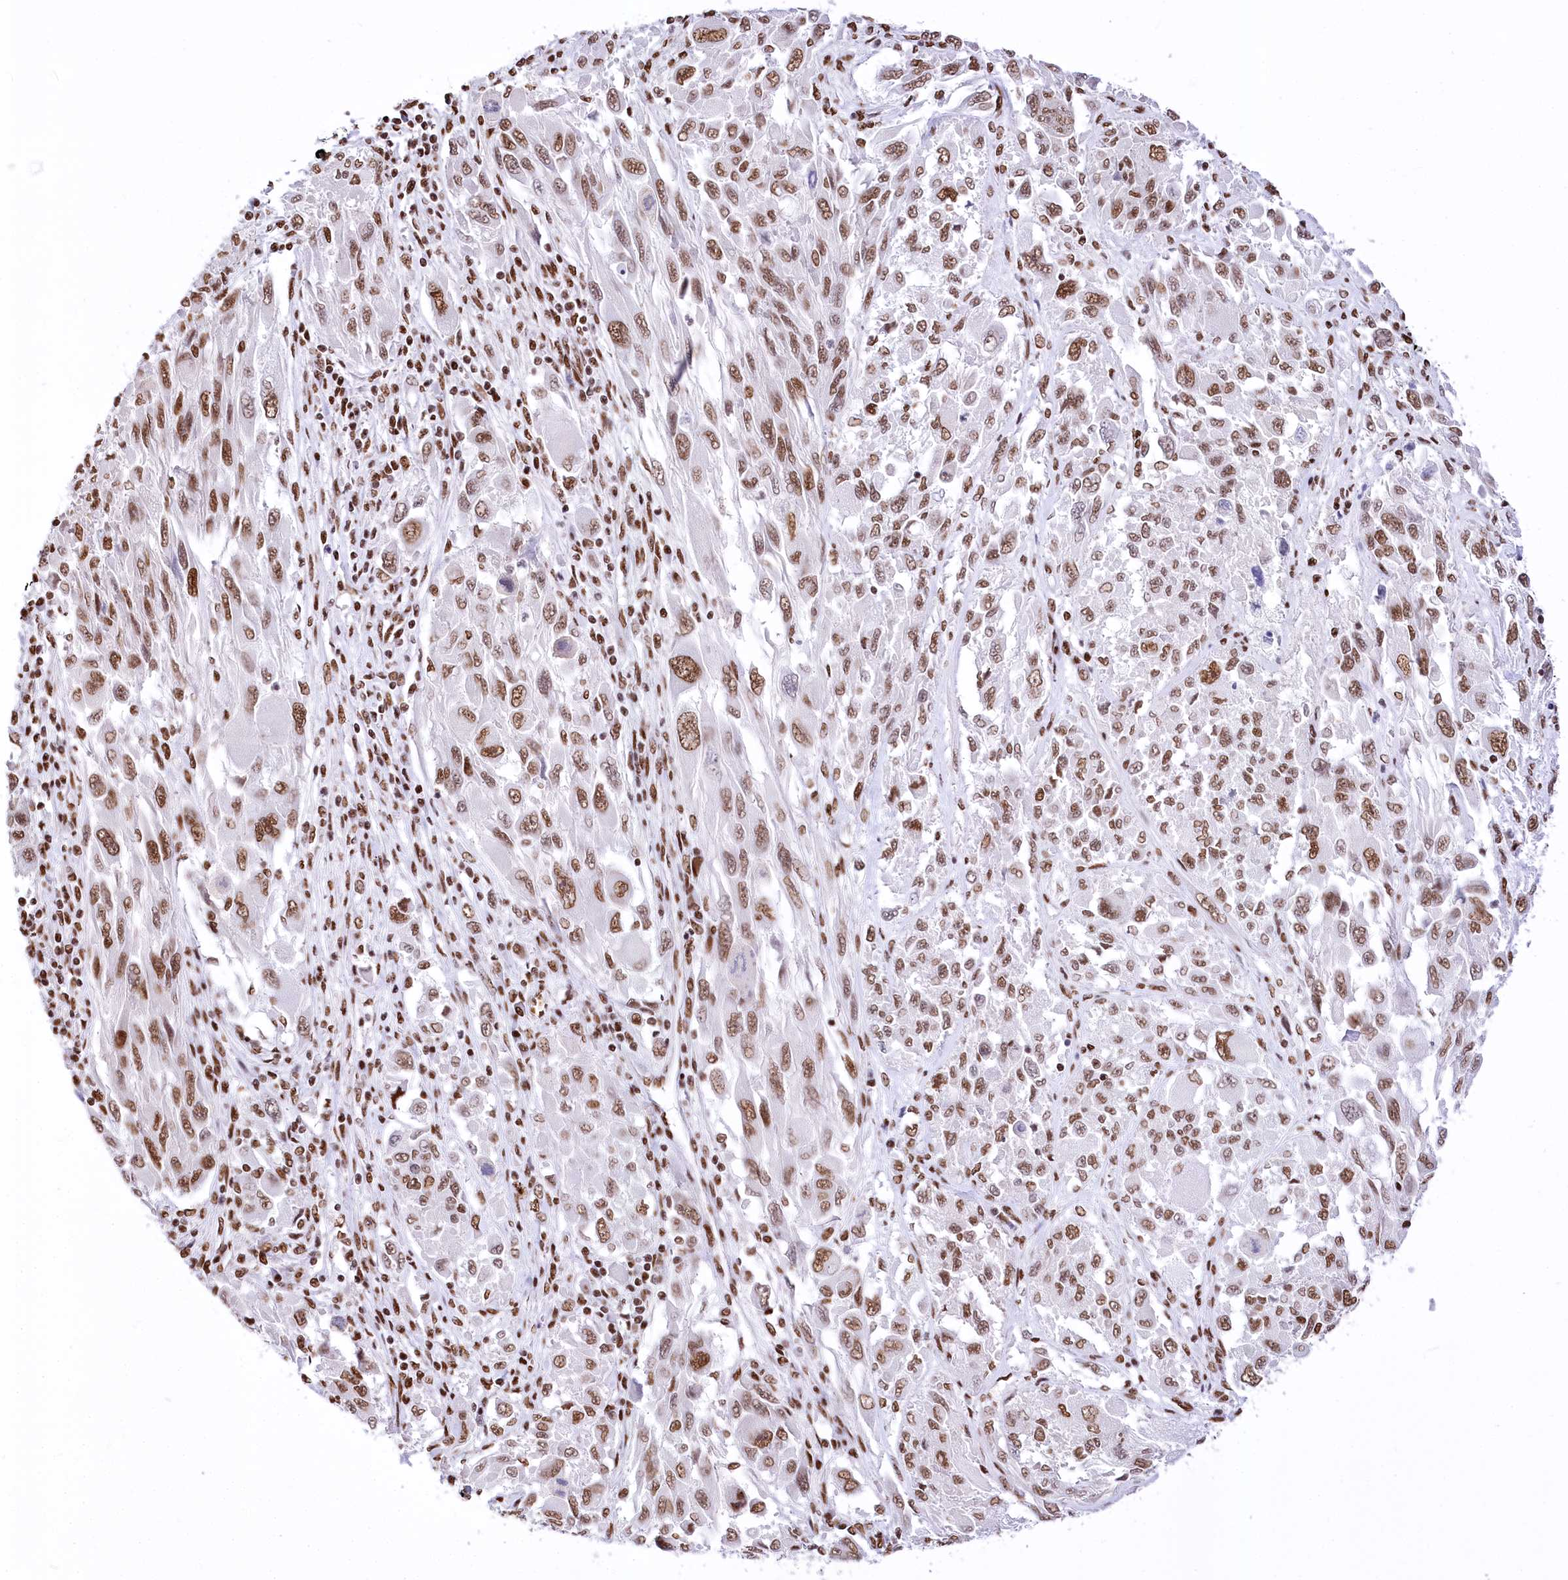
{"staining": {"intensity": "moderate", "quantity": ">75%", "location": "nuclear"}, "tissue": "melanoma", "cell_type": "Tumor cells", "image_type": "cancer", "snomed": [{"axis": "morphology", "description": "Malignant melanoma, NOS"}, {"axis": "topography", "description": "Skin"}], "caption": "Immunohistochemical staining of human malignant melanoma exhibits moderate nuclear protein positivity in approximately >75% of tumor cells. (DAB IHC with brightfield microscopy, high magnification).", "gene": "POU4F3", "patient": {"sex": "female", "age": 91}}